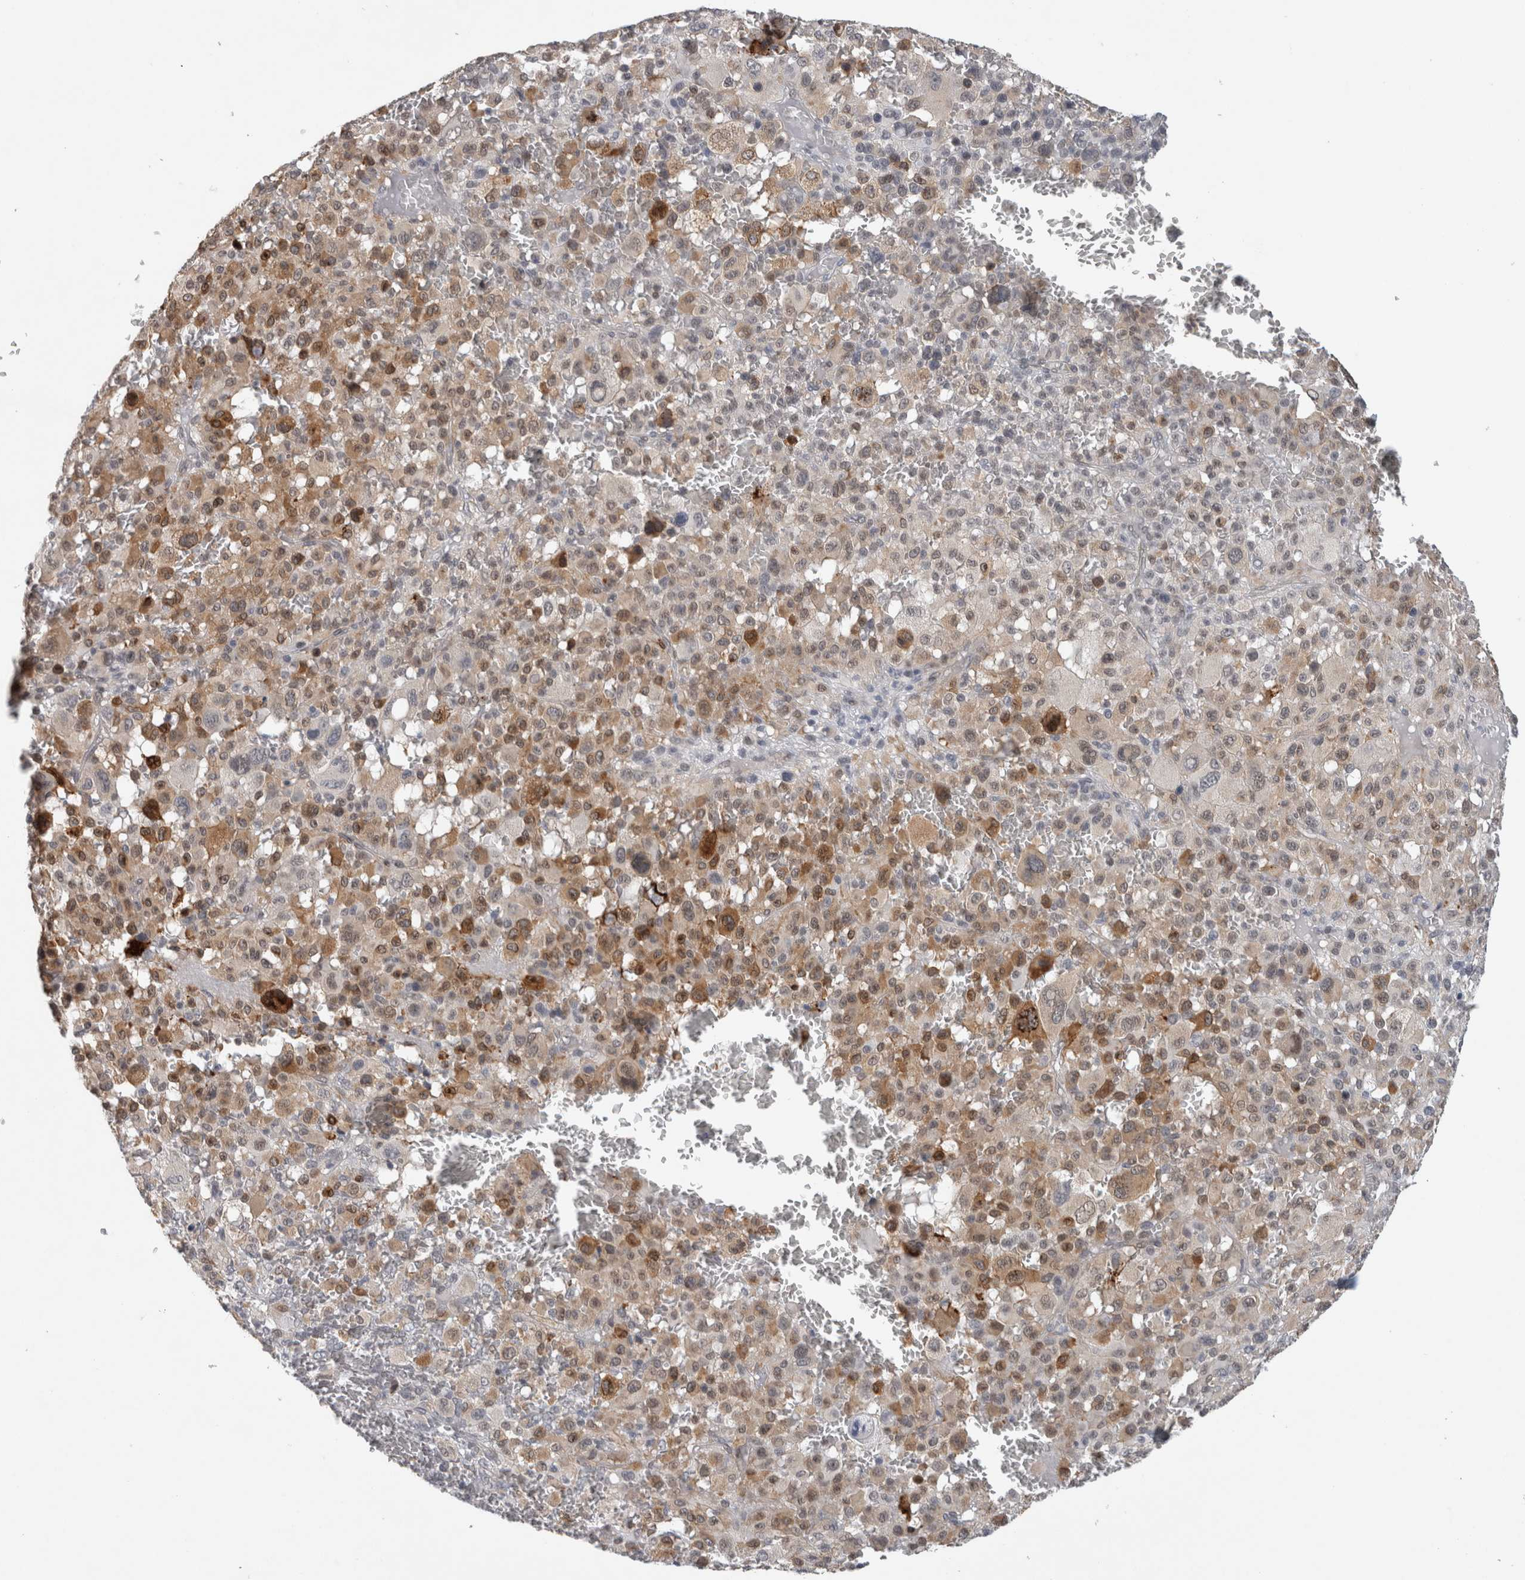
{"staining": {"intensity": "moderate", "quantity": "25%-75%", "location": "cytoplasmic/membranous"}, "tissue": "melanoma", "cell_type": "Tumor cells", "image_type": "cancer", "snomed": [{"axis": "morphology", "description": "Malignant melanoma, Metastatic site"}, {"axis": "topography", "description": "Skin"}], "caption": "A medium amount of moderate cytoplasmic/membranous staining is present in approximately 25%-75% of tumor cells in melanoma tissue.", "gene": "PRXL2A", "patient": {"sex": "female", "age": 74}}